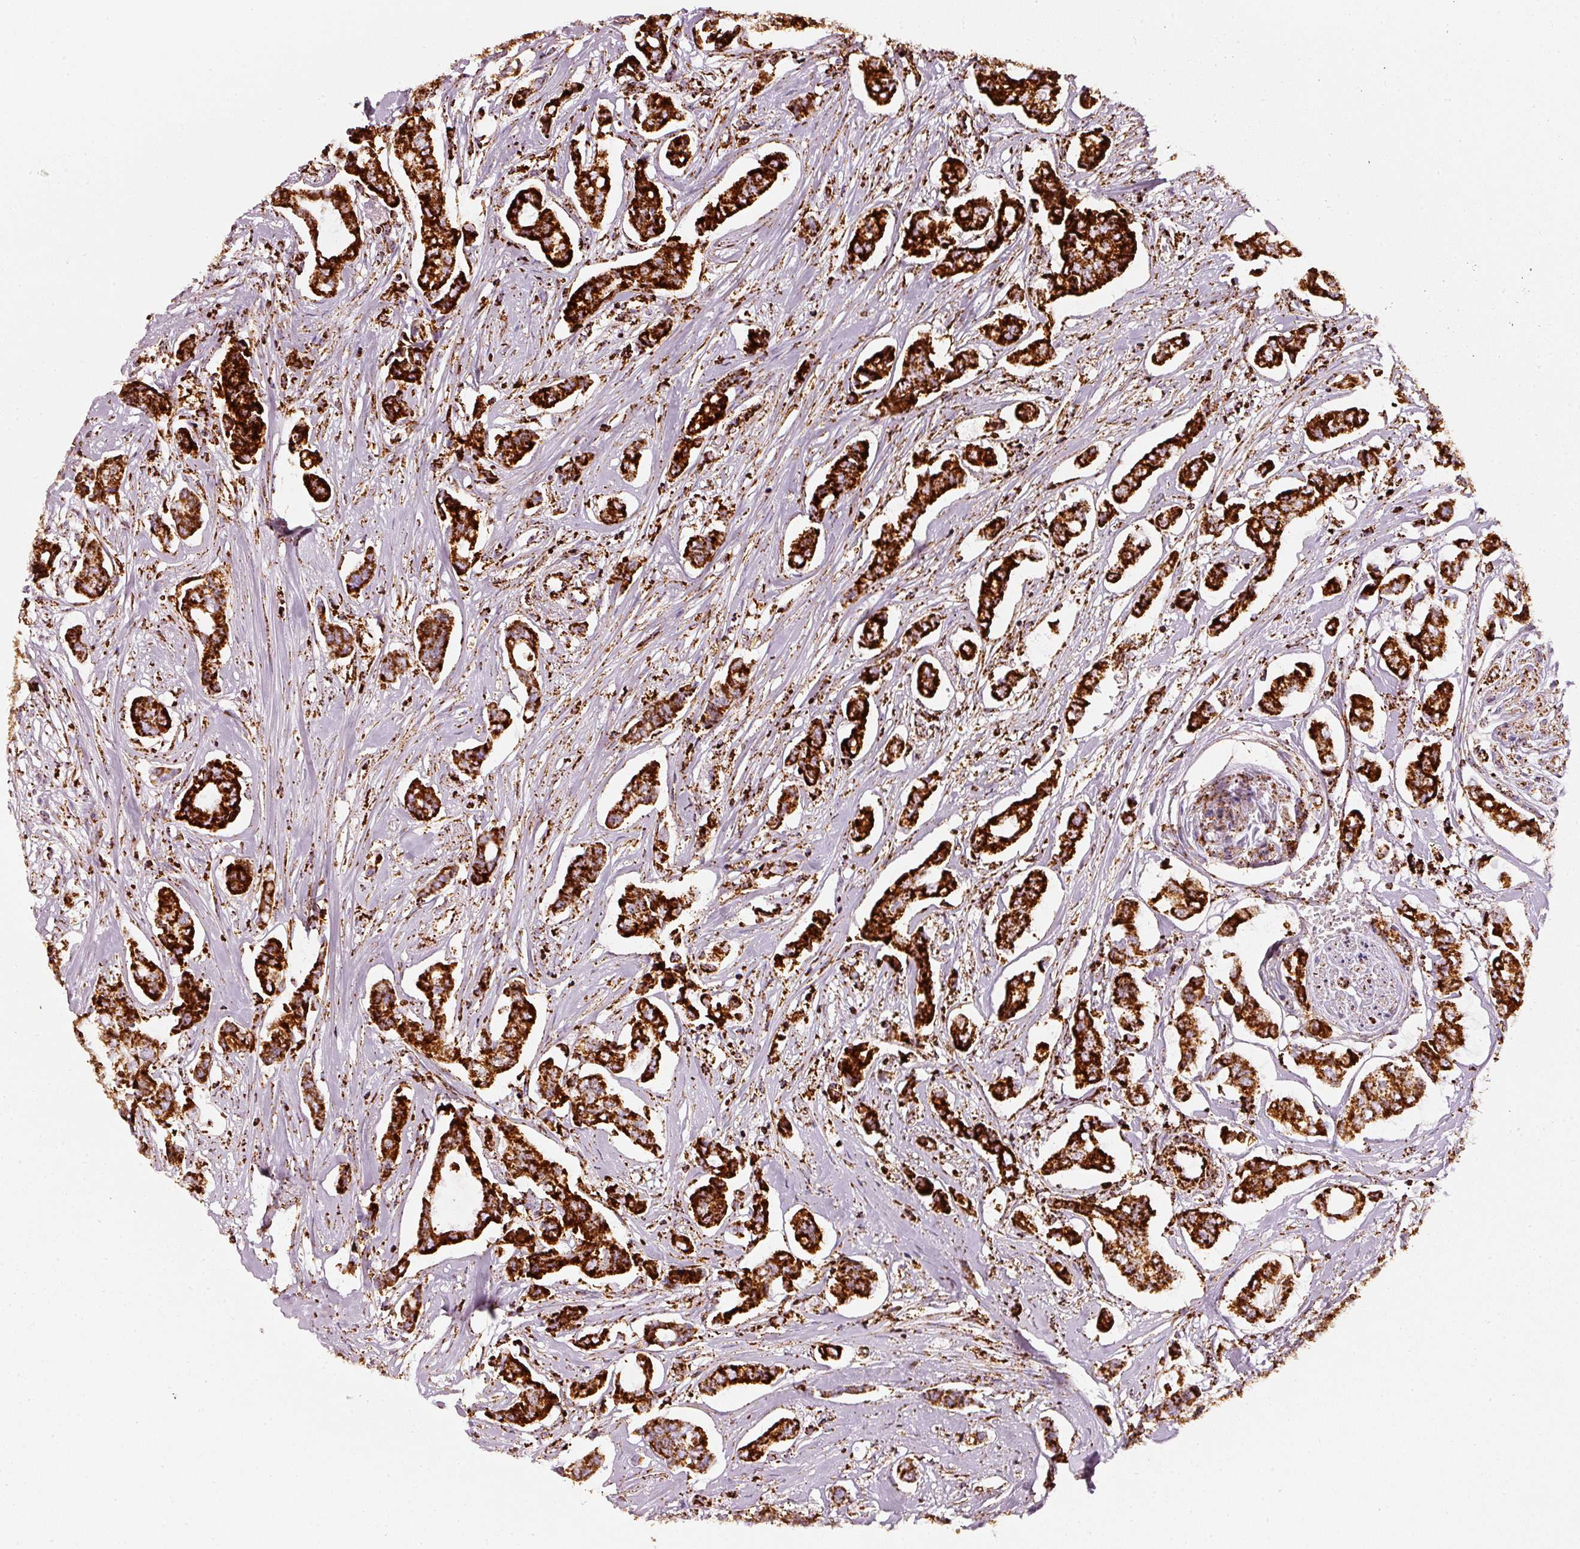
{"staining": {"intensity": "strong", "quantity": ">75%", "location": "cytoplasmic/membranous"}, "tissue": "breast cancer", "cell_type": "Tumor cells", "image_type": "cancer", "snomed": [{"axis": "morphology", "description": "Duct carcinoma"}, {"axis": "topography", "description": "Breast"}], "caption": "Immunohistochemistry (IHC) staining of breast intraductal carcinoma, which displays high levels of strong cytoplasmic/membranous staining in about >75% of tumor cells indicating strong cytoplasmic/membranous protein expression. The staining was performed using DAB (3,3'-diaminobenzidine) (brown) for protein detection and nuclei were counterstained in hematoxylin (blue).", "gene": "MT-CO2", "patient": {"sex": "female", "age": 73}}